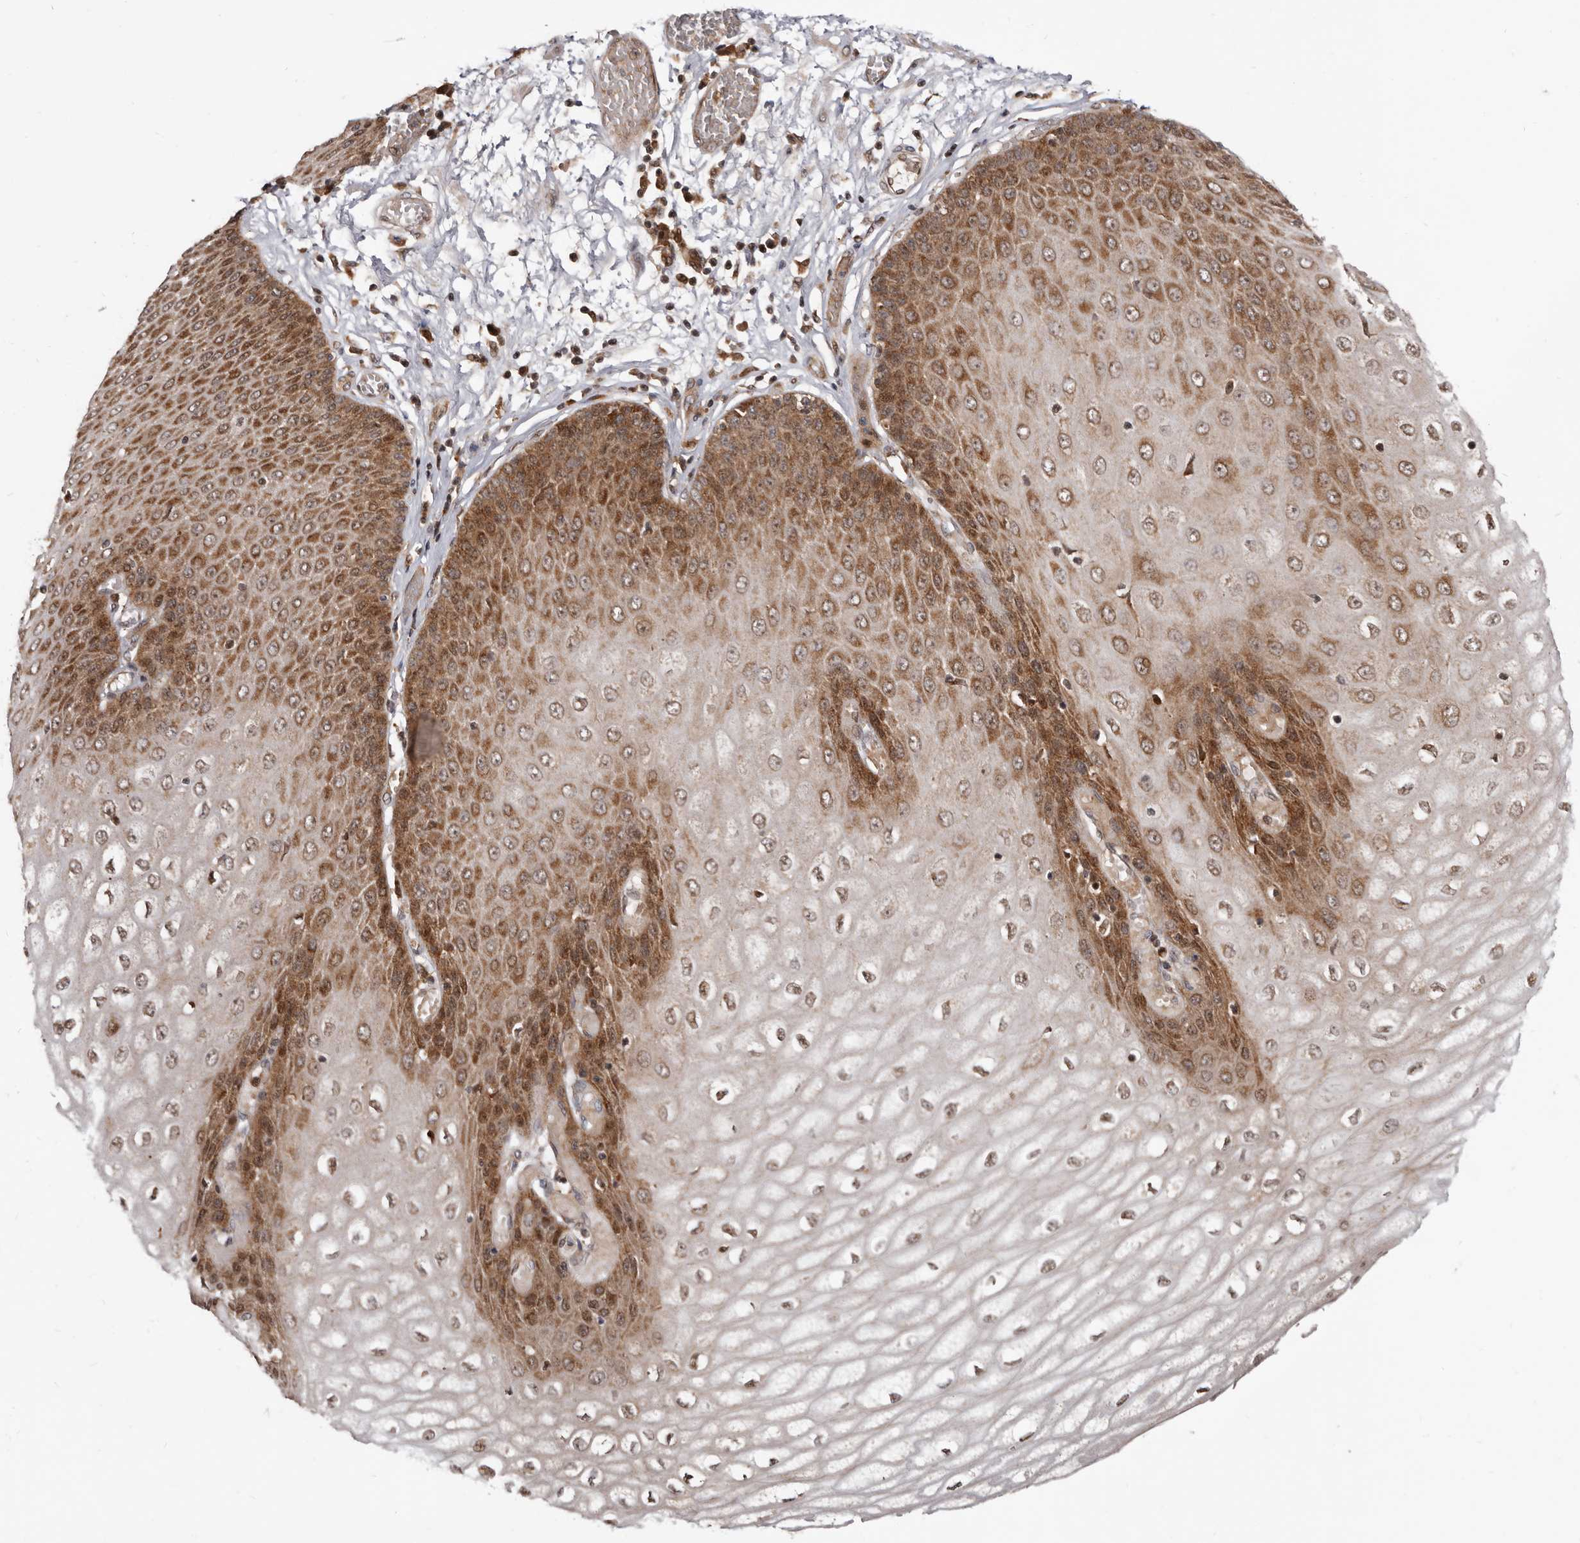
{"staining": {"intensity": "strong", "quantity": "25%-75%", "location": "cytoplasmic/membranous"}, "tissue": "esophagus", "cell_type": "Squamous epithelial cells", "image_type": "normal", "snomed": [{"axis": "morphology", "description": "Normal tissue, NOS"}, {"axis": "topography", "description": "Esophagus"}], "caption": "Immunohistochemistry (IHC) micrograph of unremarkable esophagus stained for a protein (brown), which displays high levels of strong cytoplasmic/membranous staining in about 25%-75% of squamous epithelial cells.", "gene": "WEE2", "patient": {"sex": "male", "age": 60}}